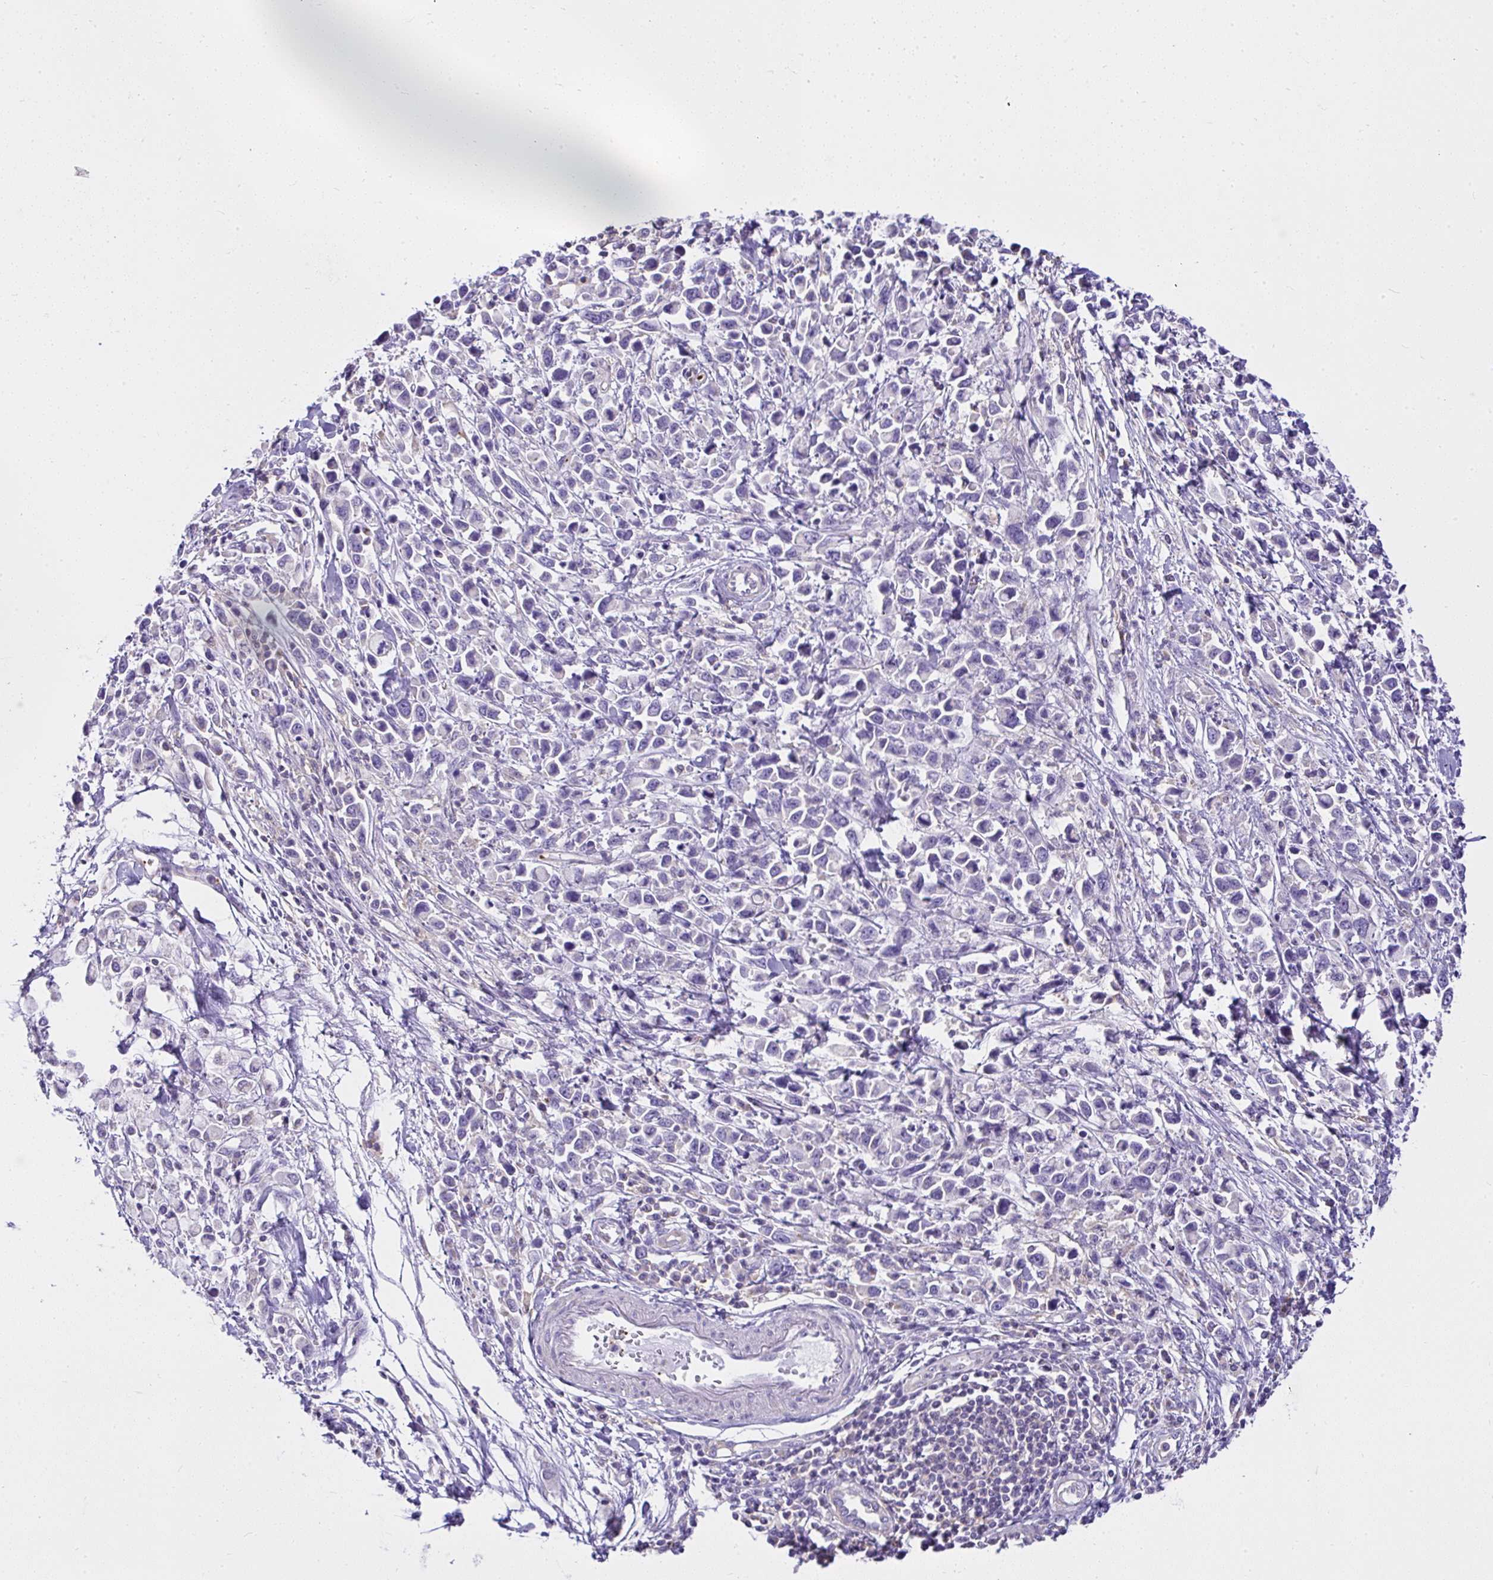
{"staining": {"intensity": "weak", "quantity": "<25%", "location": "cytoplasmic/membranous"}, "tissue": "stomach cancer", "cell_type": "Tumor cells", "image_type": "cancer", "snomed": [{"axis": "morphology", "description": "Adenocarcinoma, NOS"}, {"axis": "topography", "description": "Stomach"}], "caption": "This is an IHC histopathology image of stomach adenocarcinoma. There is no positivity in tumor cells.", "gene": "CCDC142", "patient": {"sex": "female", "age": 81}}